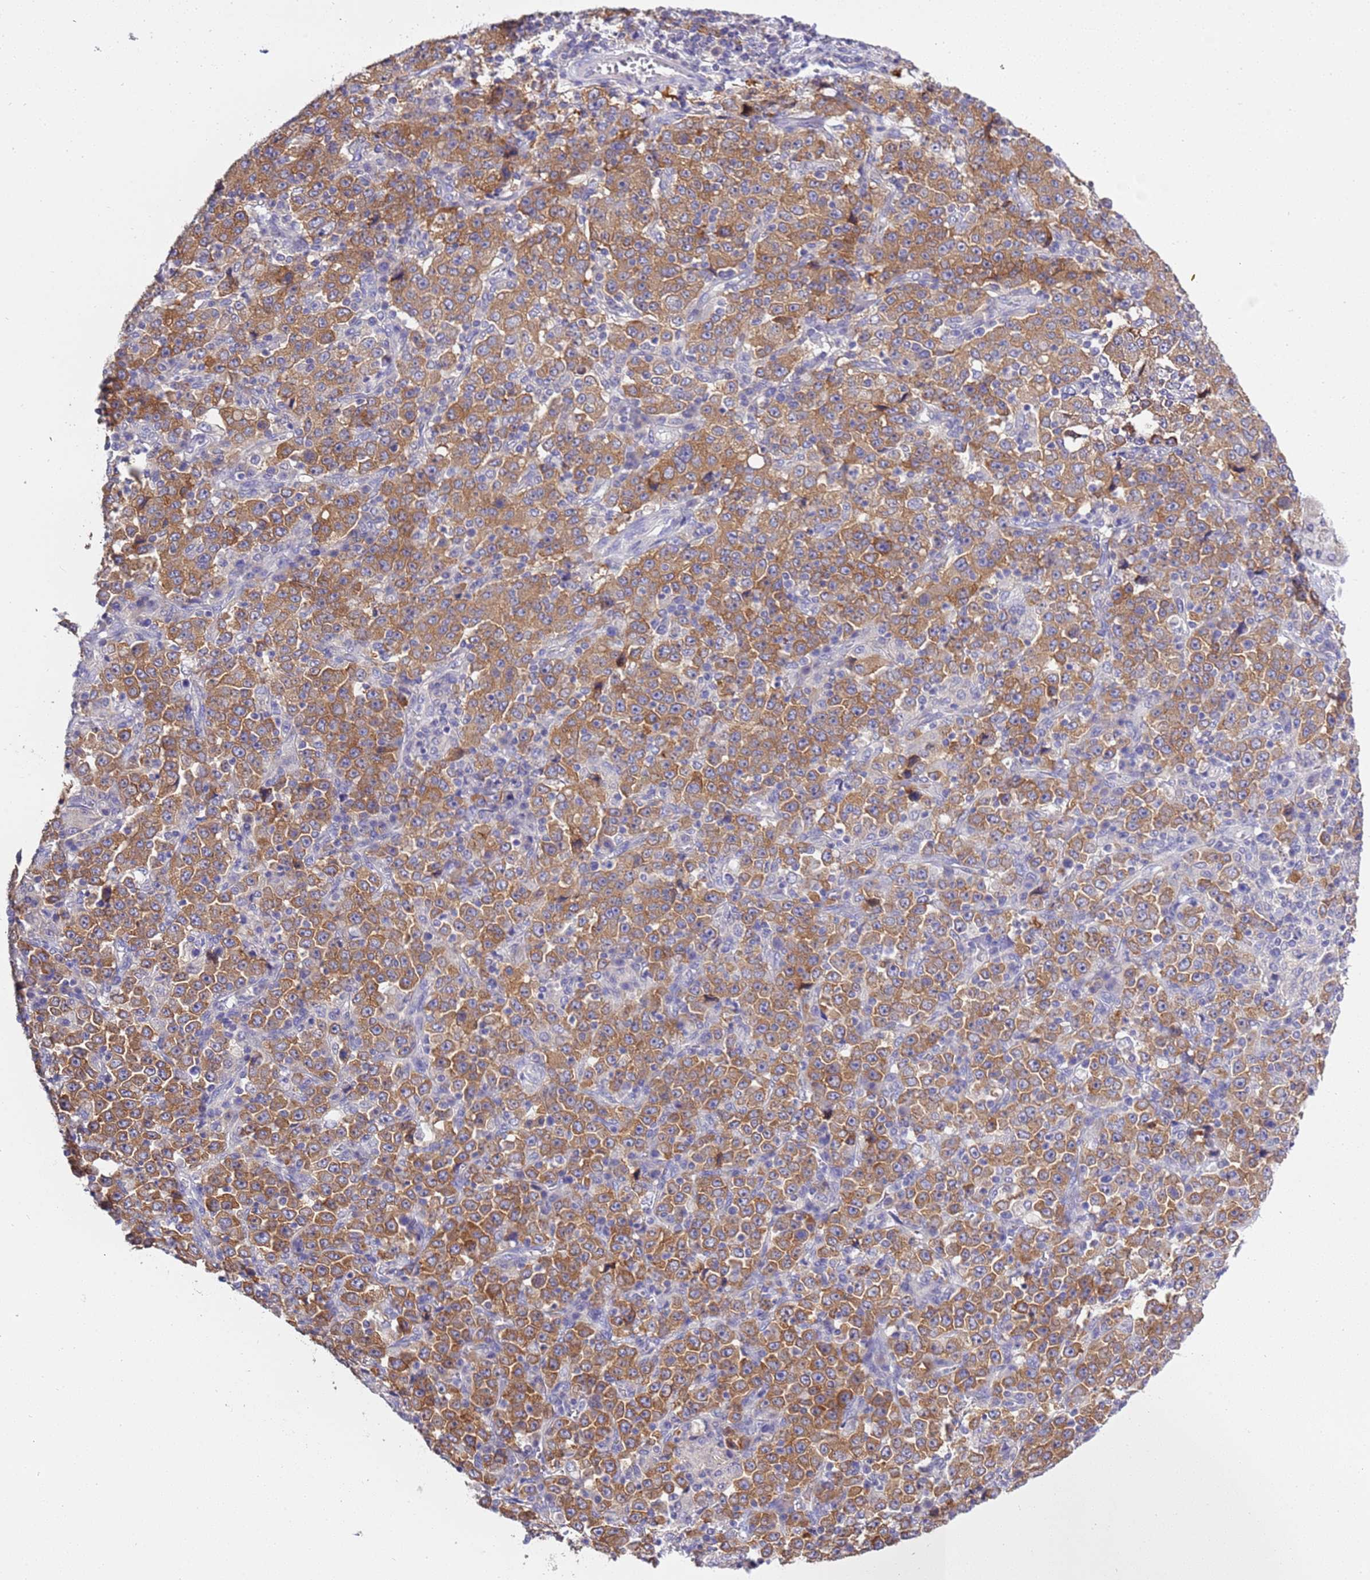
{"staining": {"intensity": "moderate", "quantity": ">75%", "location": "cytoplasmic/membranous"}, "tissue": "stomach cancer", "cell_type": "Tumor cells", "image_type": "cancer", "snomed": [{"axis": "morphology", "description": "Normal tissue, NOS"}, {"axis": "morphology", "description": "Adenocarcinoma, NOS"}, {"axis": "topography", "description": "Stomach, upper"}, {"axis": "topography", "description": "Stomach"}], "caption": "Human stomach cancer (adenocarcinoma) stained with a brown dye shows moderate cytoplasmic/membranous positive expression in approximately >75% of tumor cells.", "gene": "STIP1", "patient": {"sex": "male", "age": 59}}